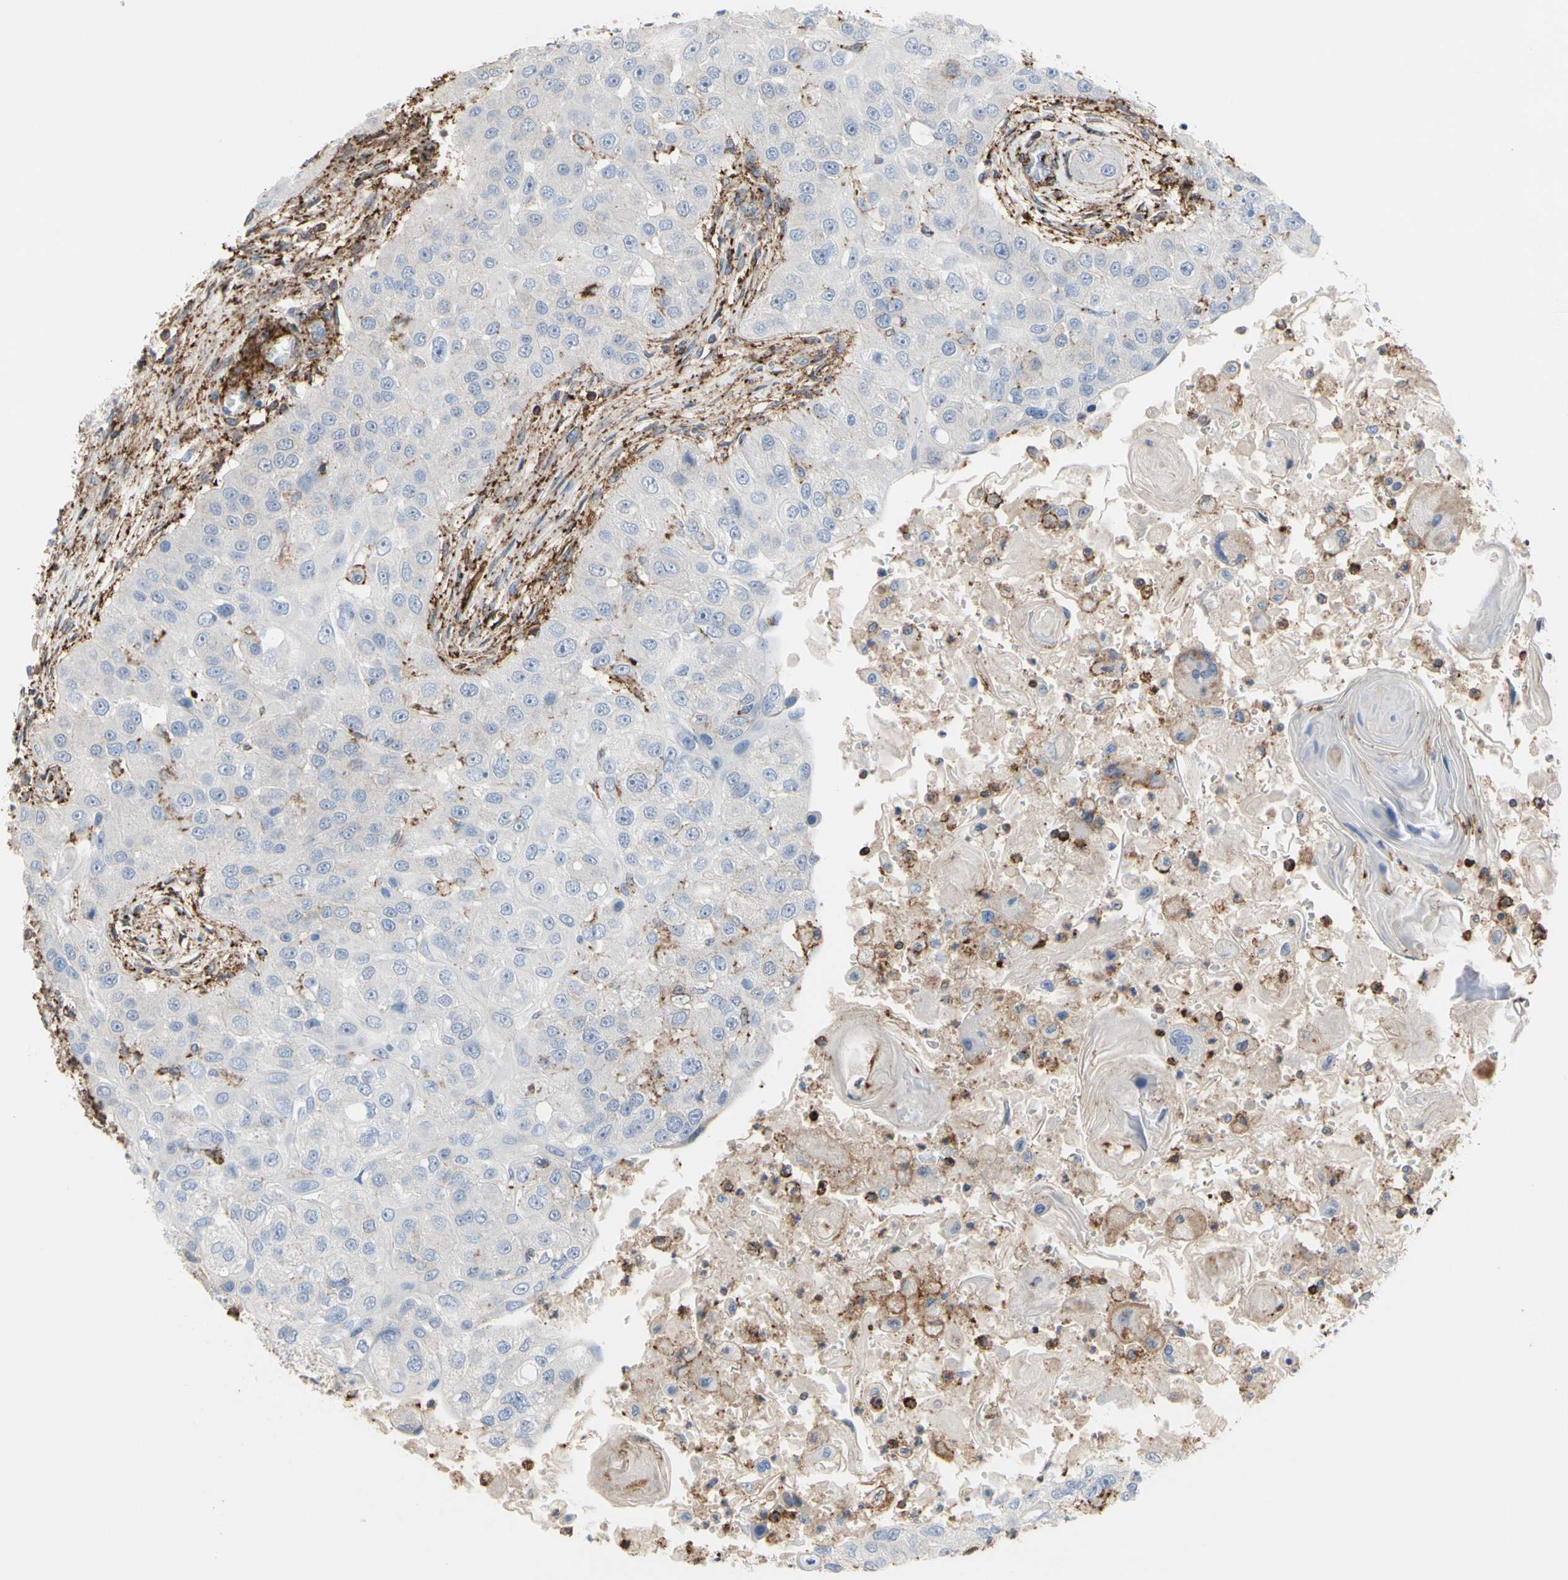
{"staining": {"intensity": "negative", "quantity": "none", "location": "none"}, "tissue": "head and neck cancer", "cell_type": "Tumor cells", "image_type": "cancer", "snomed": [{"axis": "morphology", "description": "Normal tissue, NOS"}, {"axis": "morphology", "description": "Squamous cell carcinoma, NOS"}, {"axis": "topography", "description": "Skeletal muscle"}, {"axis": "topography", "description": "Head-Neck"}], "caption": "This is an immunohistochemistry photomicrograph of human squamous cell carcinoma (head and neck). There is no expression in tumor cells.", "gene": "ANXA6", "patient": {"sex": "male", "age": 51}}